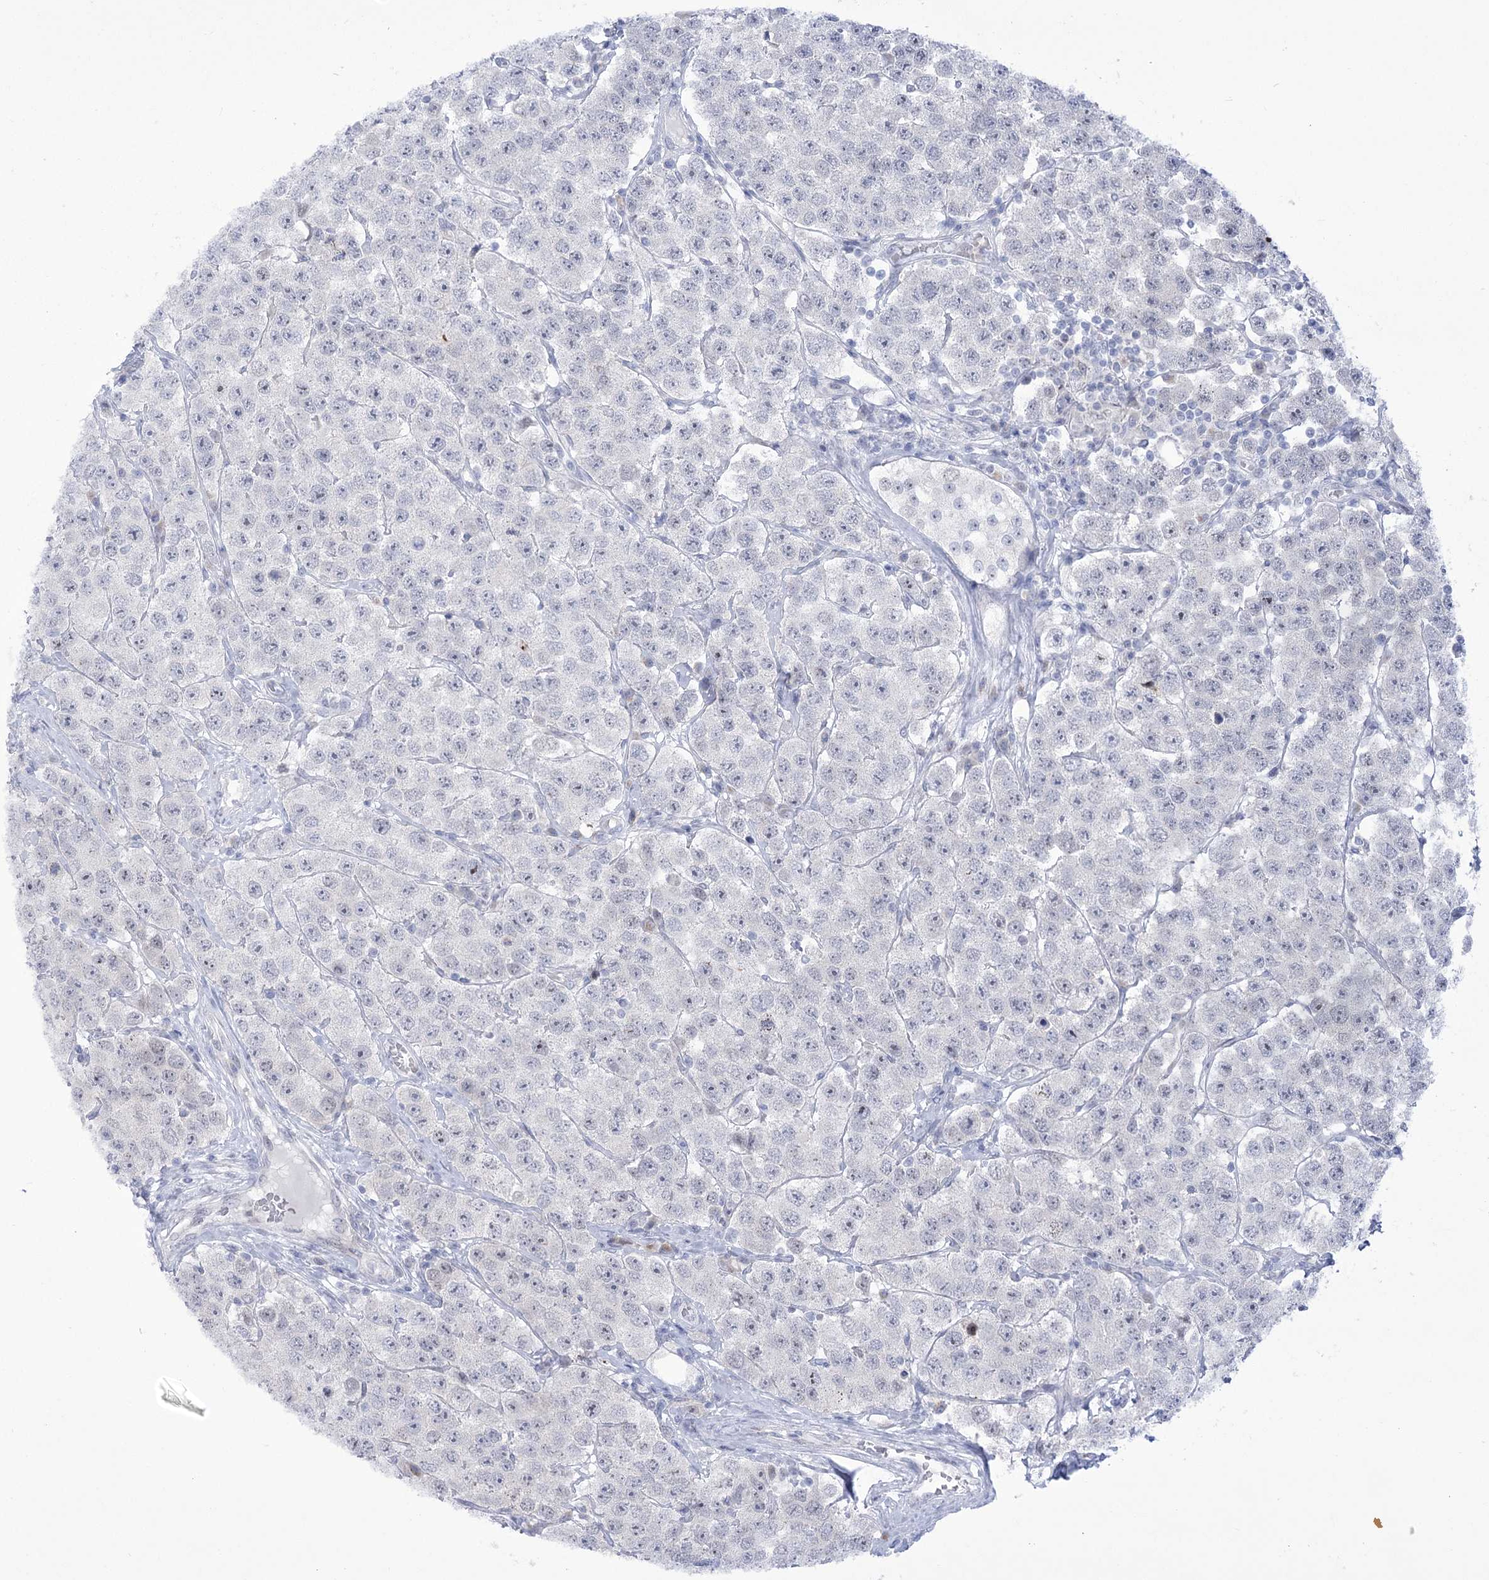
{"staining": {"intensity": "negative", "quantity": "none", "location": "none"}, "tissue": "testis cancer", "cell_type": "Tumor cells", "image_type": "cancer", "snomed": [{"axis": "morphology", "description": "Seminoma, NOS"}, {"axis": "topography", "description": "Testis"}], "caption": "Immunohistochemical staining of testis cancer (seminoma) exhibits no significant expression in tumor cells.", "gene": "BEND7", "patient": {"sex": "male", "age": 28}}